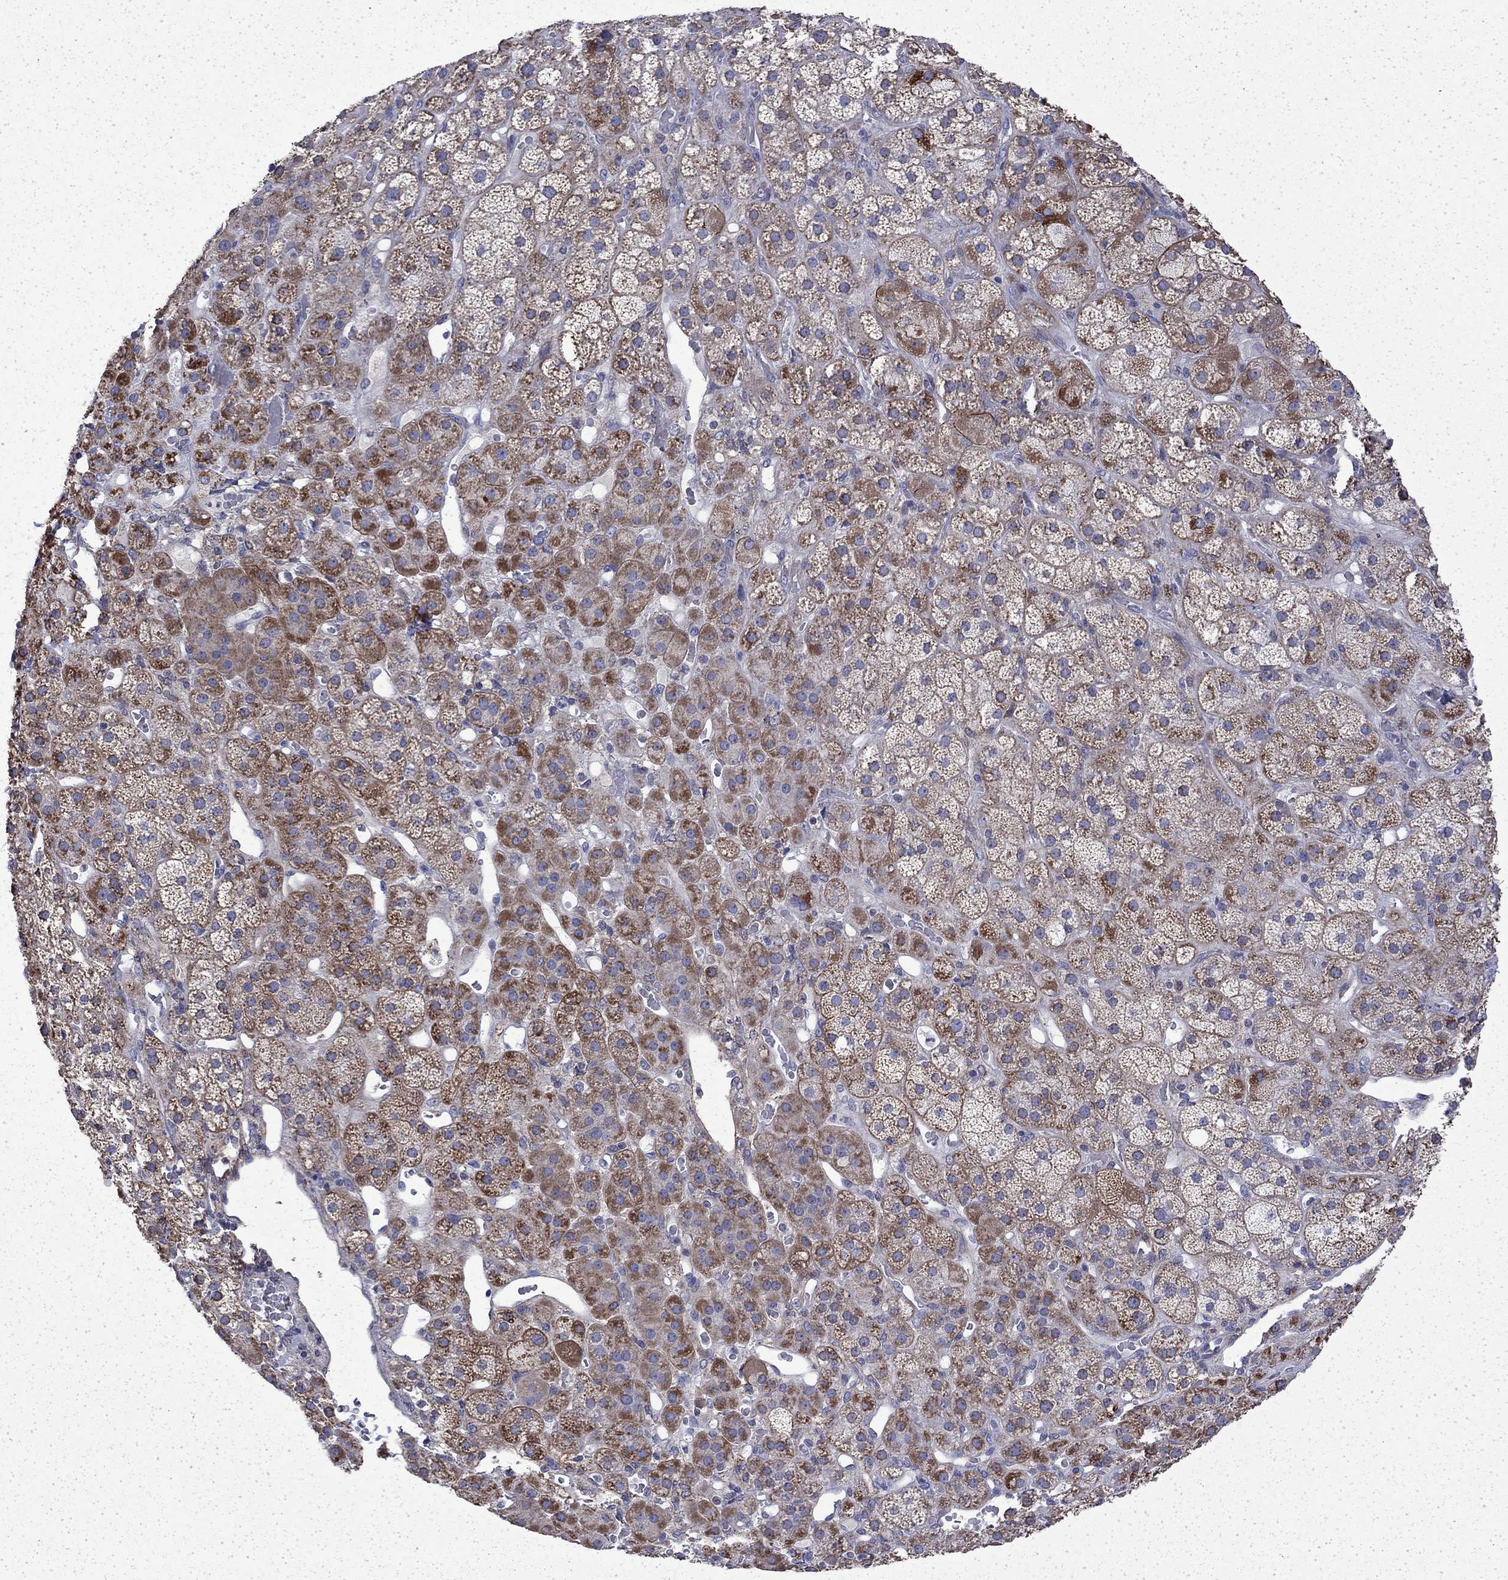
{"staining": {"intensity": "moderate", "quantity": "25%-75%", "location": "cytoplasmic/membranous"}, "tissue": "adrenal gland", "cell_type": "Glandular cells", "image_type": "normal", "snomed": [{"axis": "morphology", "description": "Normal tissue, NOS"}, {"axis": "topography", "description": "Adrenal gland"}], "caption": "High-magnification brightfield microscopy of benign adrenal gland stained with DAB (3,3'-diaminobenzidine) (brown) and counterstained with hematoxylin (blue). glandular cells exhibit moderate cytoplasmic/membranous expression is seen in about25%-75% of cells.", "gene": "DTNA", "patient": {"sex": "male", "age": 57}}